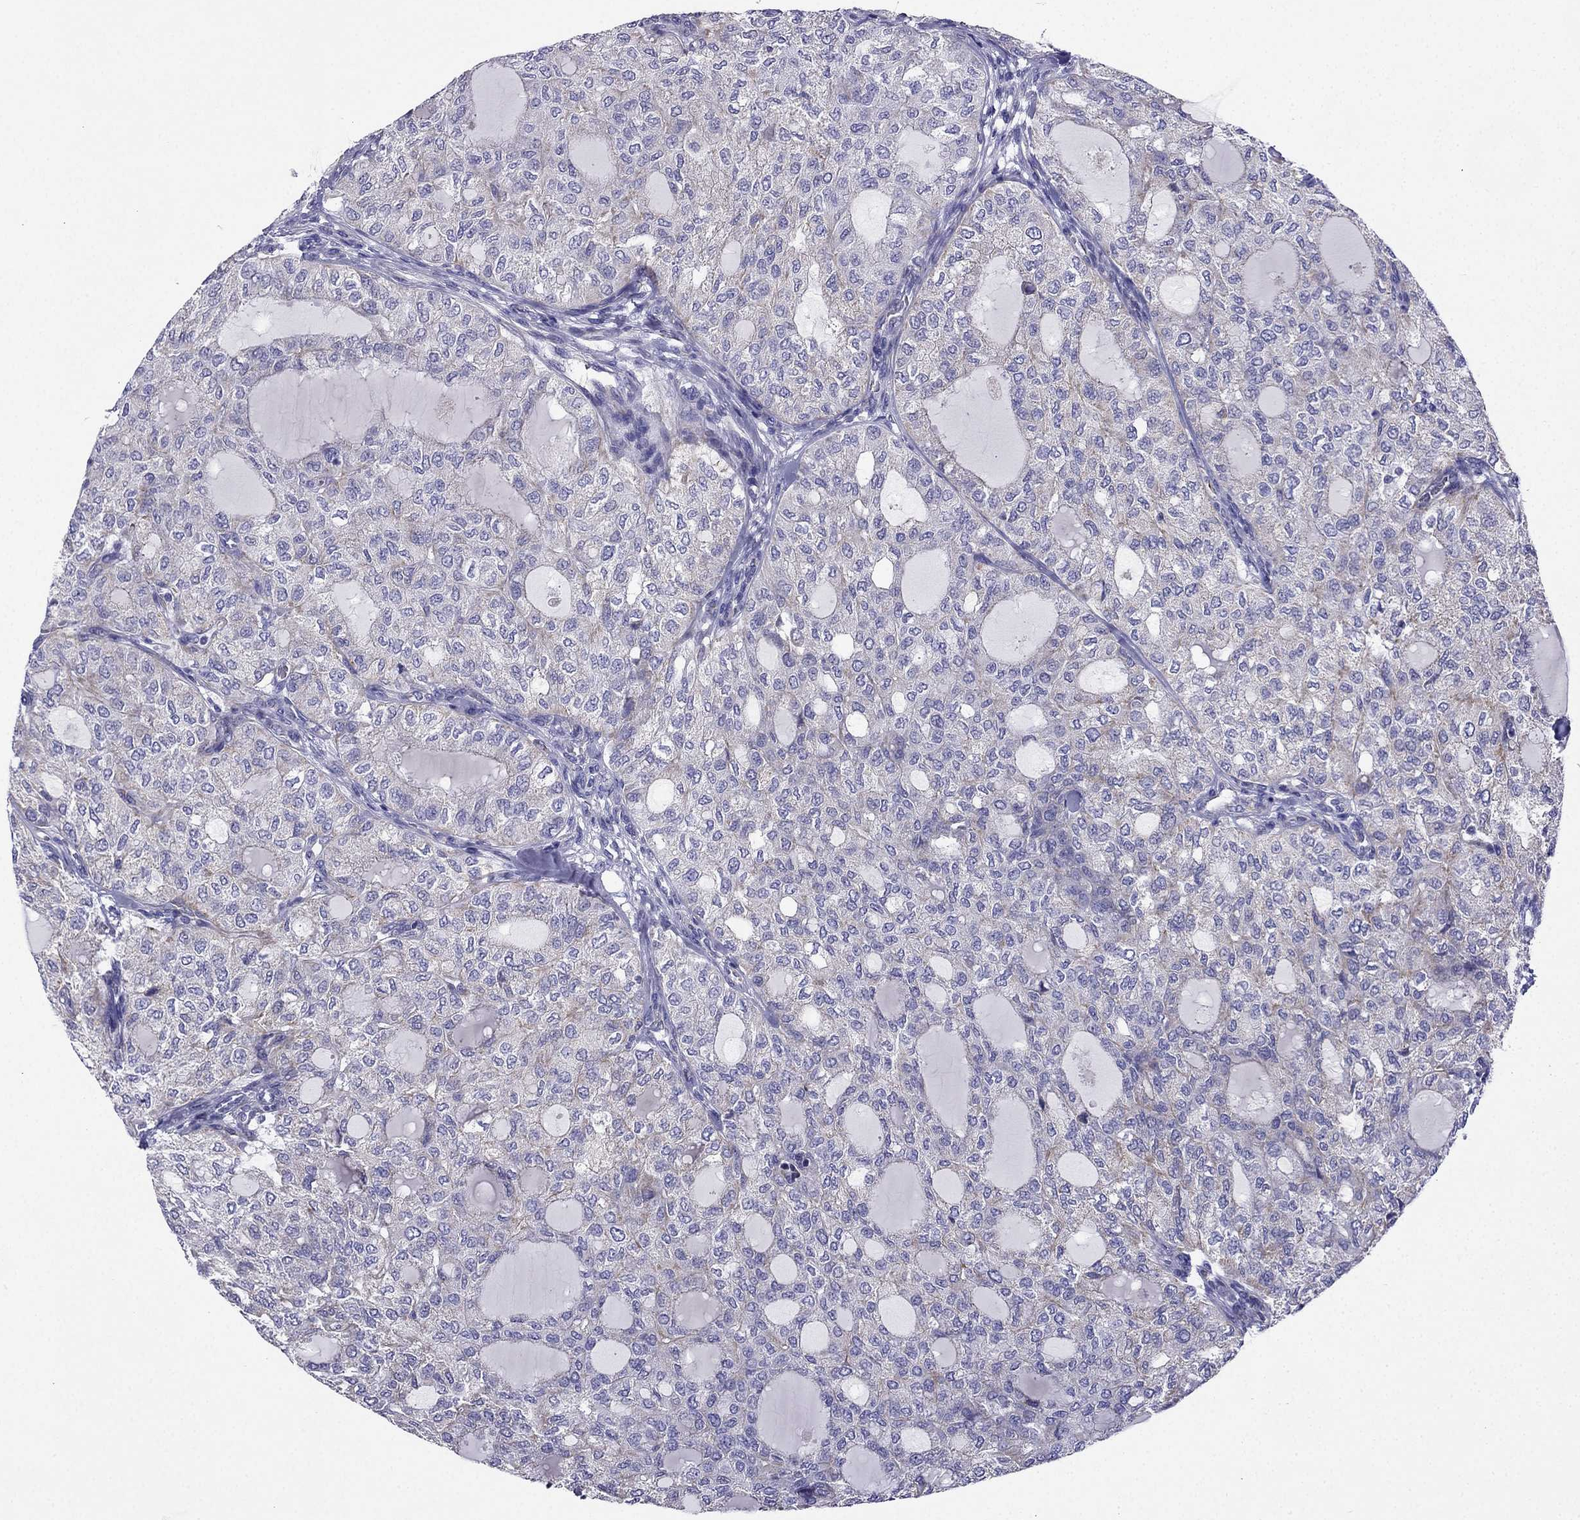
{"staining": {"intensity": "negative", "quantity": "none", "location": "none"}, "tissue": "thyroid cancer", "cell_type": "Tumor cells", "image_type": "cancer", "snomed": [{"axis": "morphology", "description": "Follicular adenoma carcinoma, NOS"}, {"axis": "topography", "description": "Thyroid gland"}], "caption": "DAB immunohistochemical staining of thyroid cancer (follicular adenoma carcinoma) displays no significant staining in tumor cells. (Stains: DAB (3,3'-diaminobenzidine) immunohistochemistry with hematoxylin counter stain, Microscopy: brightfield microscopy at high magnification).", "gene": "KIF5A", "patient": {"sex": "male", "age": 75}}